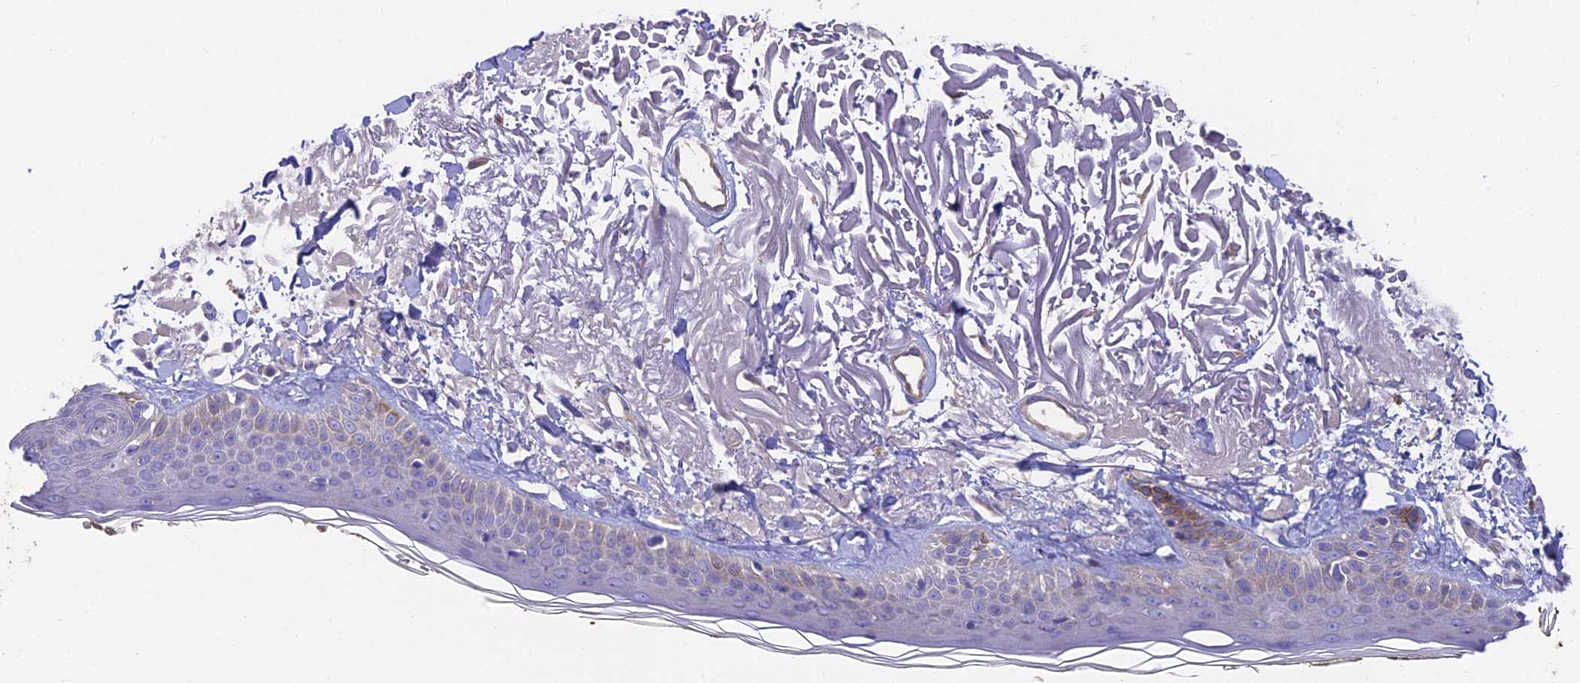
{"staining": {"intensity": "negative", "quantity": "none", "location": "none"}, "tissue": "skin", "cell_type": "Fibroblasts", "image_type": "normal", "snomed": [{"axis": "morphology", "description": "Normal tissue, NOS"}, {"axis": "topography", "description": "Skin"}, {"axis": "topography", "description": "Skeletal muscle"}], "caption": "Fibroblasts are negative for protein expression in benign human skin. (Stains: DAB immunohistochemistry (IHC) with hematoxylin counter stain, Microscopy: brightfield microscopy at high magnification).", "gene": "FAM168B", "patient": {"sex": "male", "age": 83}}